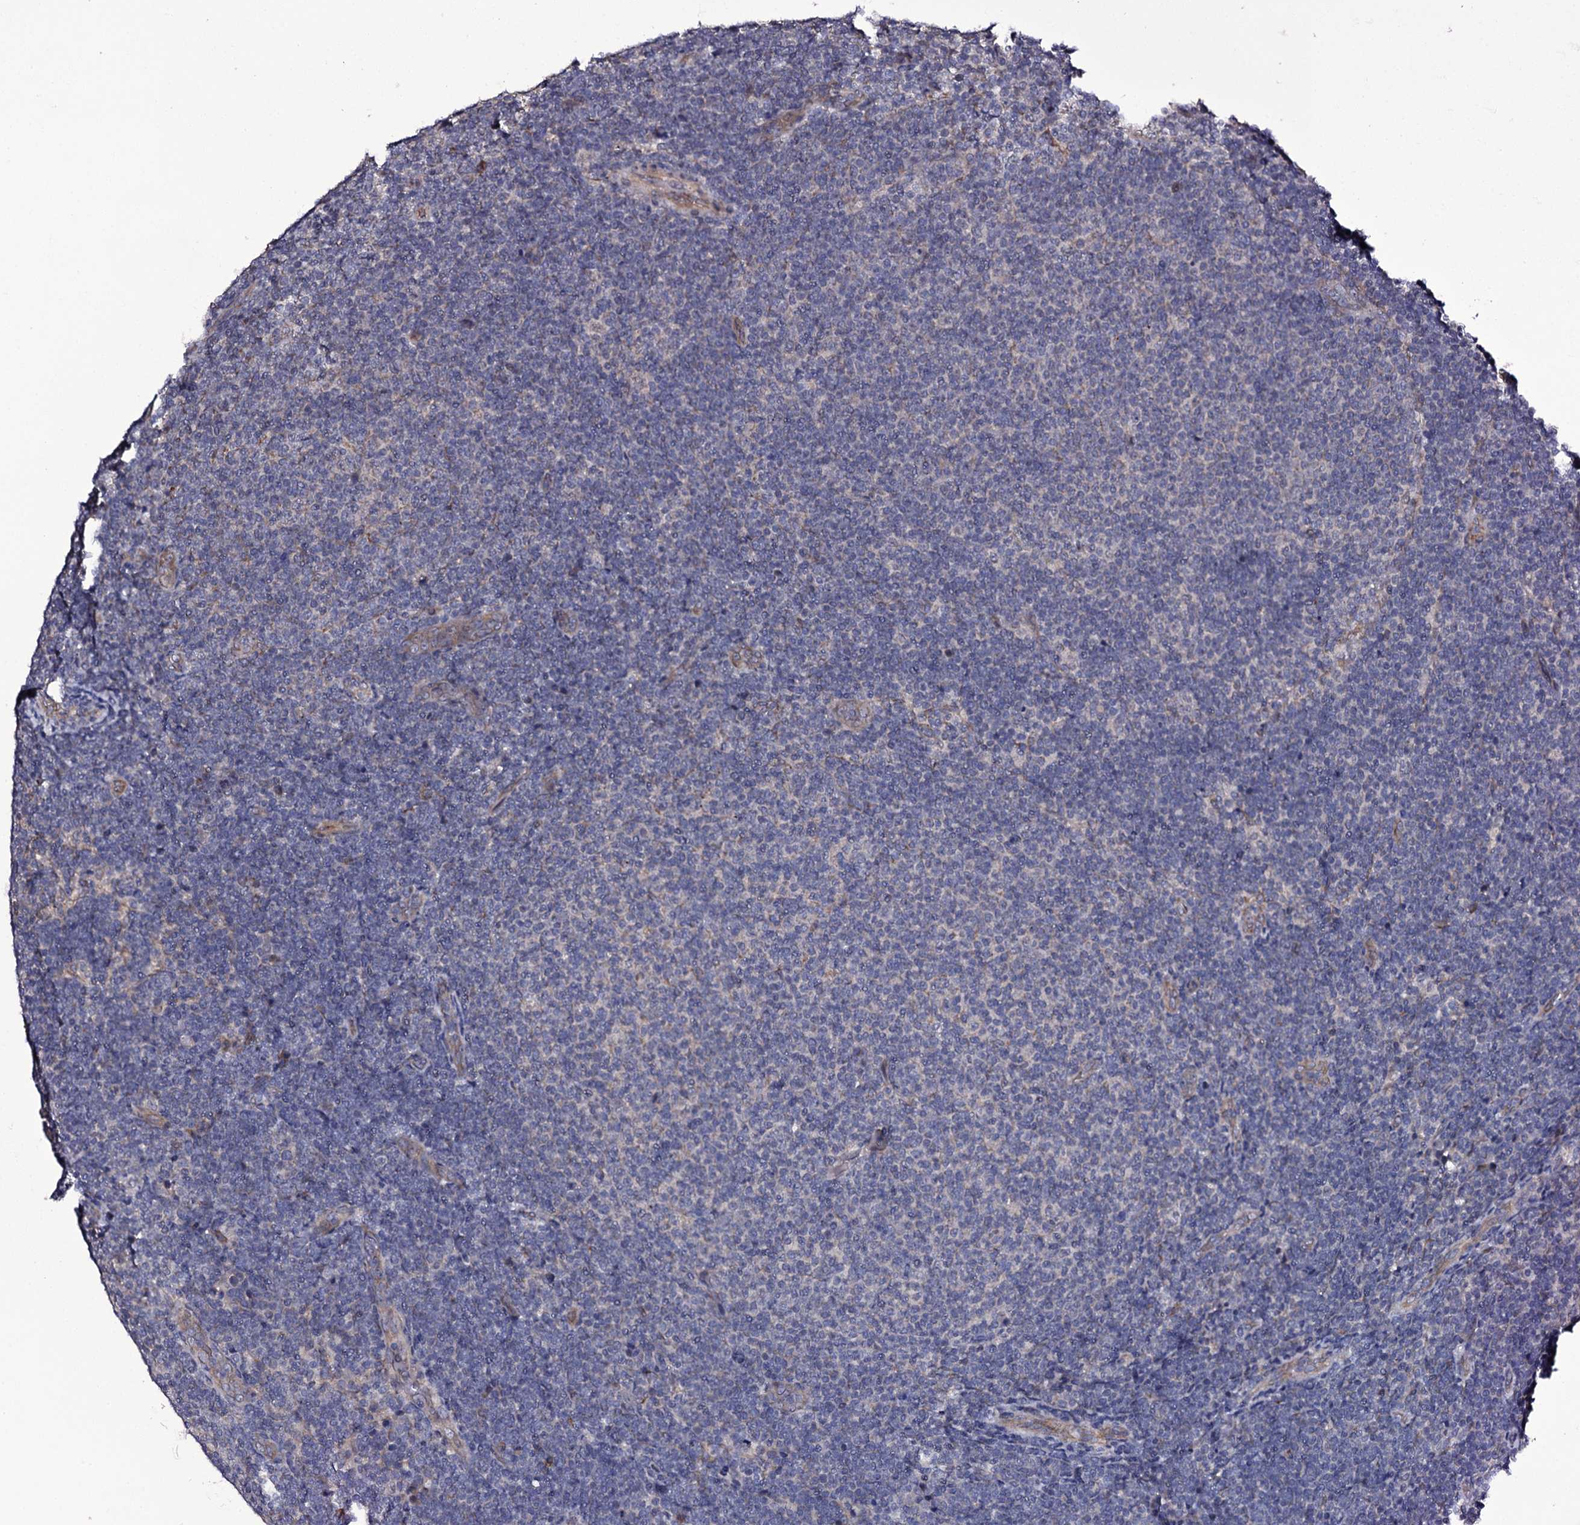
{"staining": {"intensity": "negative", "quantity": "none", "location": "none"}, "tissue": "lymphoma", "cell_type": "Tumor cells", "image_type": "cancer", "snomed": [{"axis": "morphology", "description": "Malignant lymphoma, non-Hodgkin's type, Low grade"}, {"axis": "topography", "description": "Lymph node"}], "caption": "Histopathology image shows no protein positivity in tumor cells of malignant lymphoma, non-Hodgkin's type (low-grade) tissue.", "gene": "GAREM1", "patient": {"sex": "male", "age": 66}}